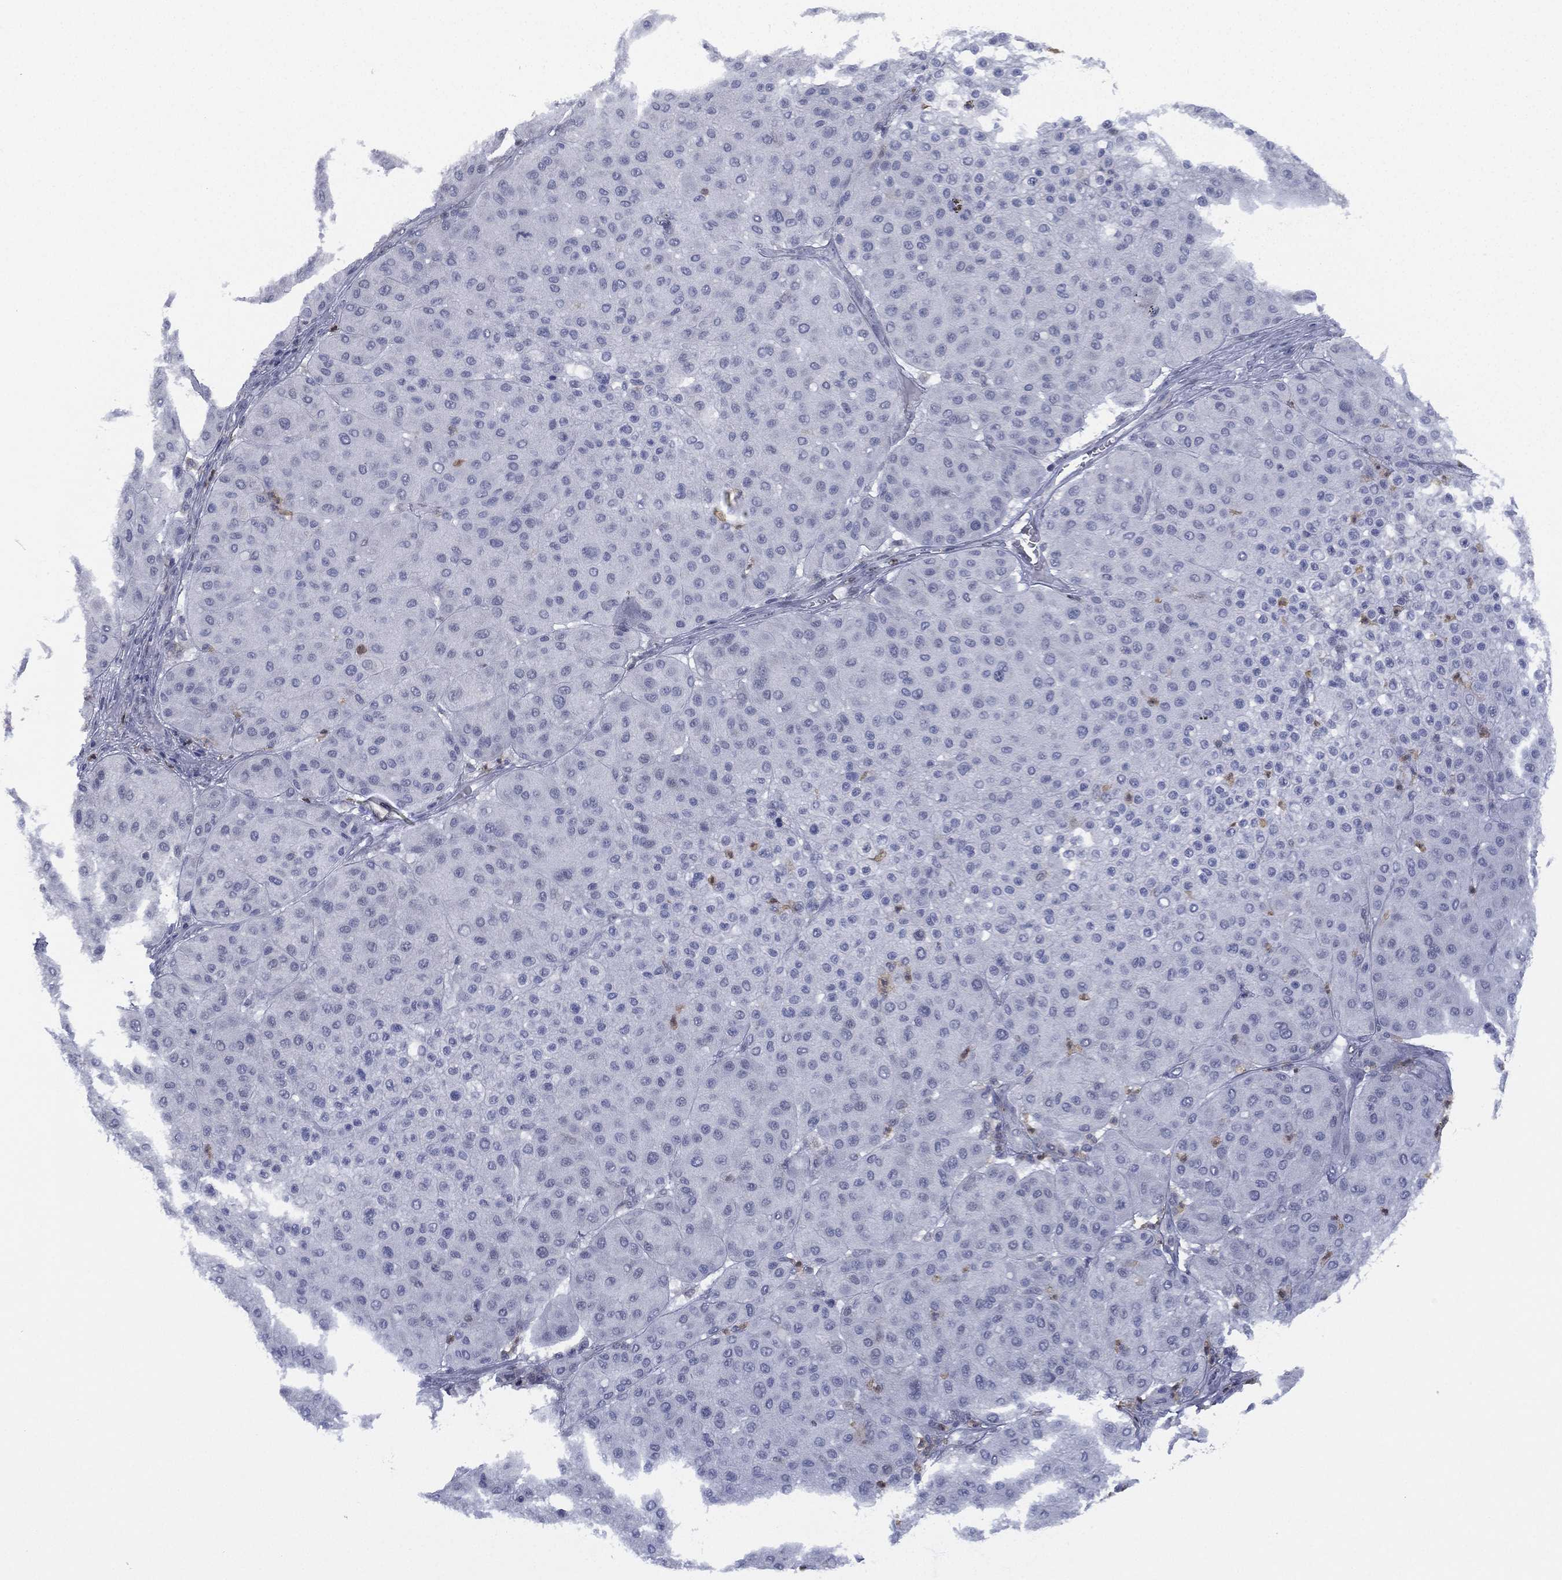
{"staining": {"intensity": "negative", "quantity": "none", "location": "none"}, "tissue": "melanoma", "cell_type": "Tumor cells", "image_type": "cancer", "snomed": [{"axis": "morphology", "description": "Malignant melanoma, Metastatic site"}, {"axis": "topography", "description": "Smooth muscle"}], "caption": "IHC of malignant melanoma (metastatic site) shows no positivity in tumor cells.", "gene": "ZNF711", "patient": {"sex": "male", "age": 41}}